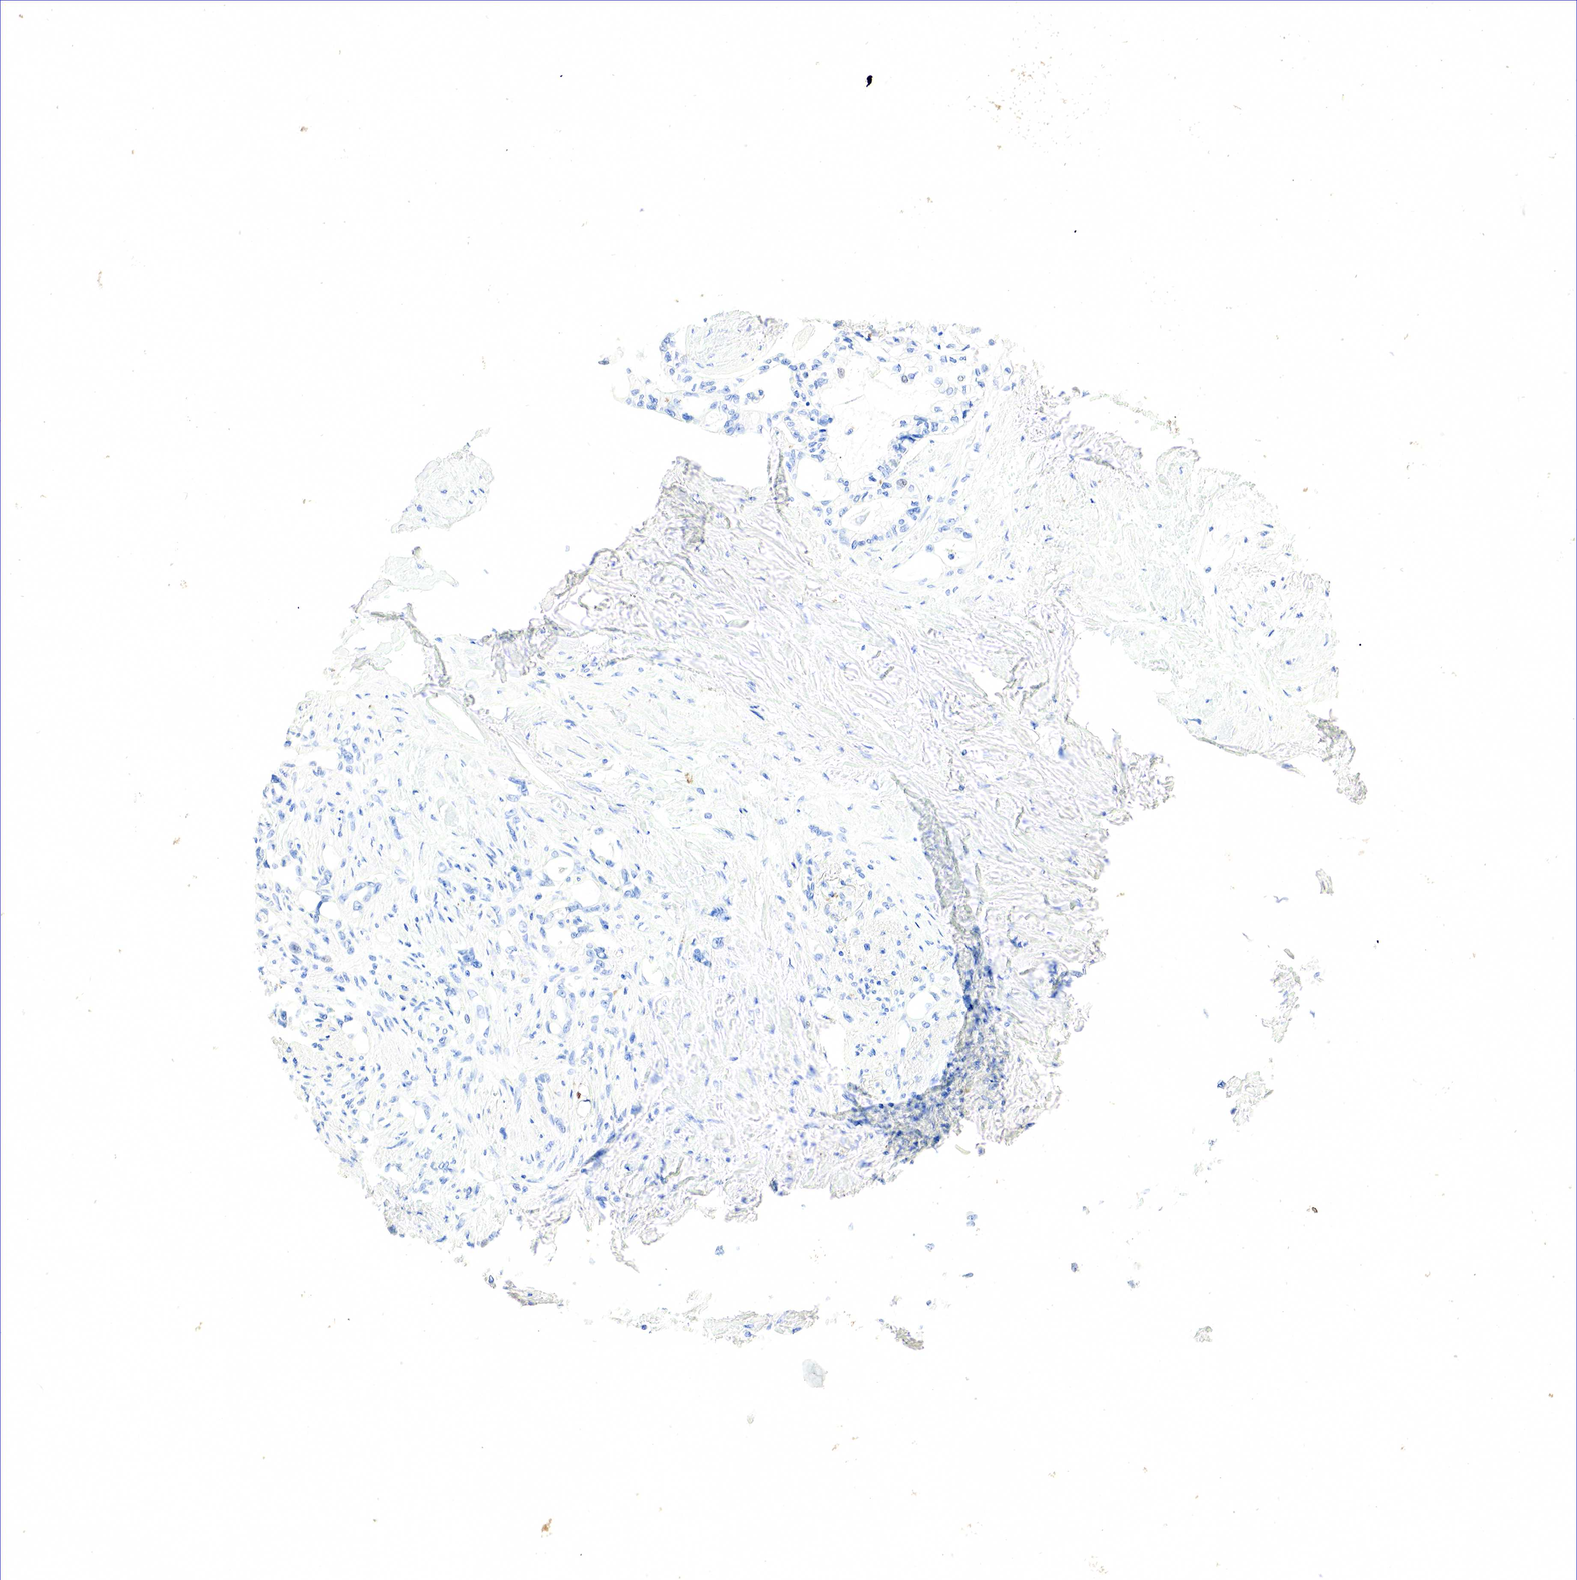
{"staining": {"intensity": "weak", "quantity": "<25%", "location": "cytoplasmic/membranous,nuclear"}, "tissue": "pancreatic cancer", "cell_type": "Tumor cells", "image_type": "cancer", "snomed": [{"axis": "morphology", "description": "Adenocarcinoma, NOS"}, {"axis": "topography", "description": "Pancreas"}], "caption": "High magnification brightfield microscopy of pancreatic adenocarcinoma stained with DAB (brown) and counterstained with hematoxylin (blue): tumor cells show no significant positivity. (DAB immunohistochemistry (IHC) with hematoxylin counter stain).", "gene": "SST", "patient": {"sex": "female", "age": 70}}